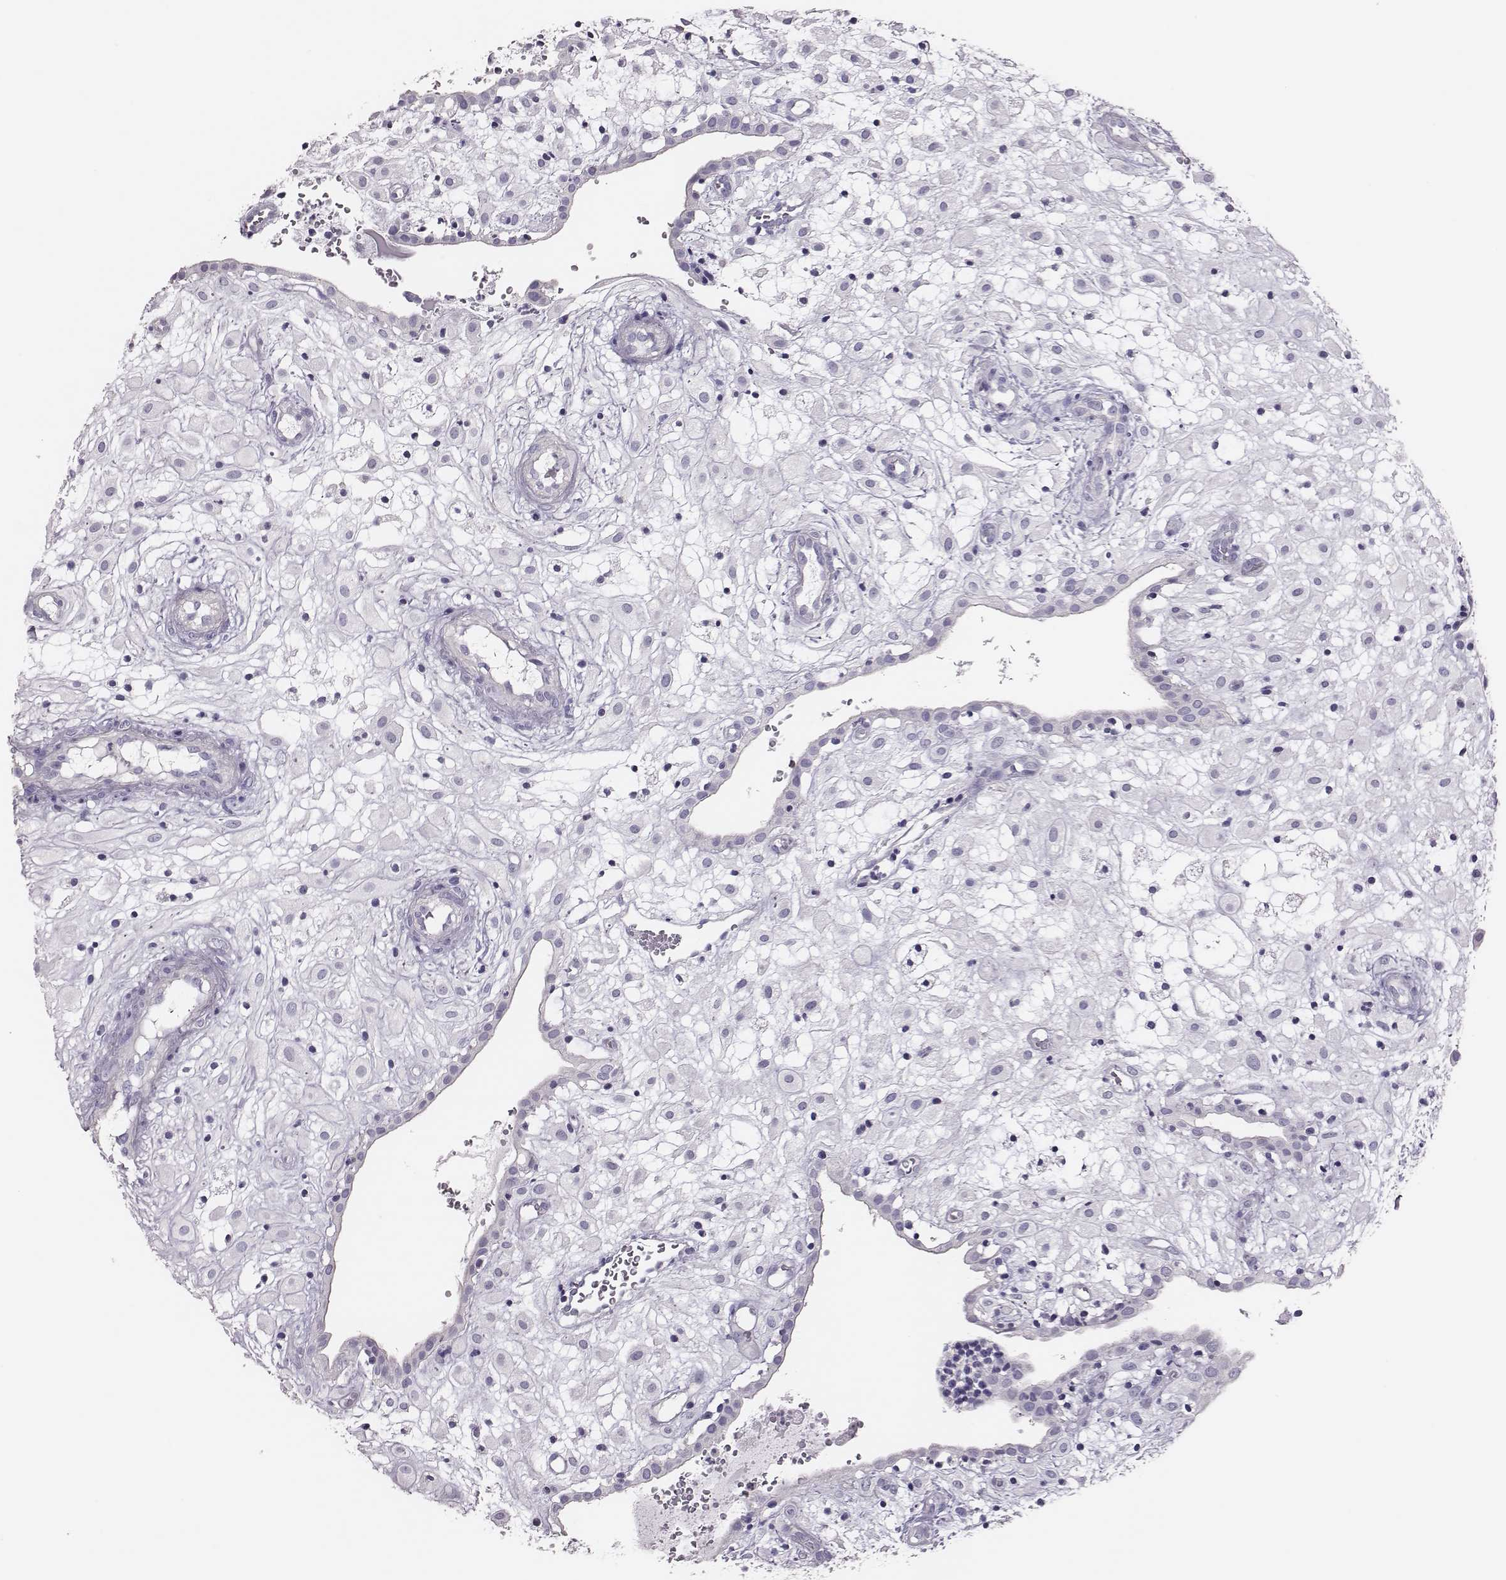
{"staining": {"intensity": "negative", "quantity": "none", "location": "none"}, "tissue": "placenta", "cell_type": "Decidual cells", "image_type": "normal", "snomed": [{"axis": "morphology", "description": "Normal tissue, NOS"}, {"axis": "topography", "description": "Placenta"}], "caption": "Protein analysis of normal placenta demonstrates no significant staining in decidual cells. (DAB IHC, high magnification).", "gene": "P2RY10", "patient": {"sex": "female", "age": 24}}